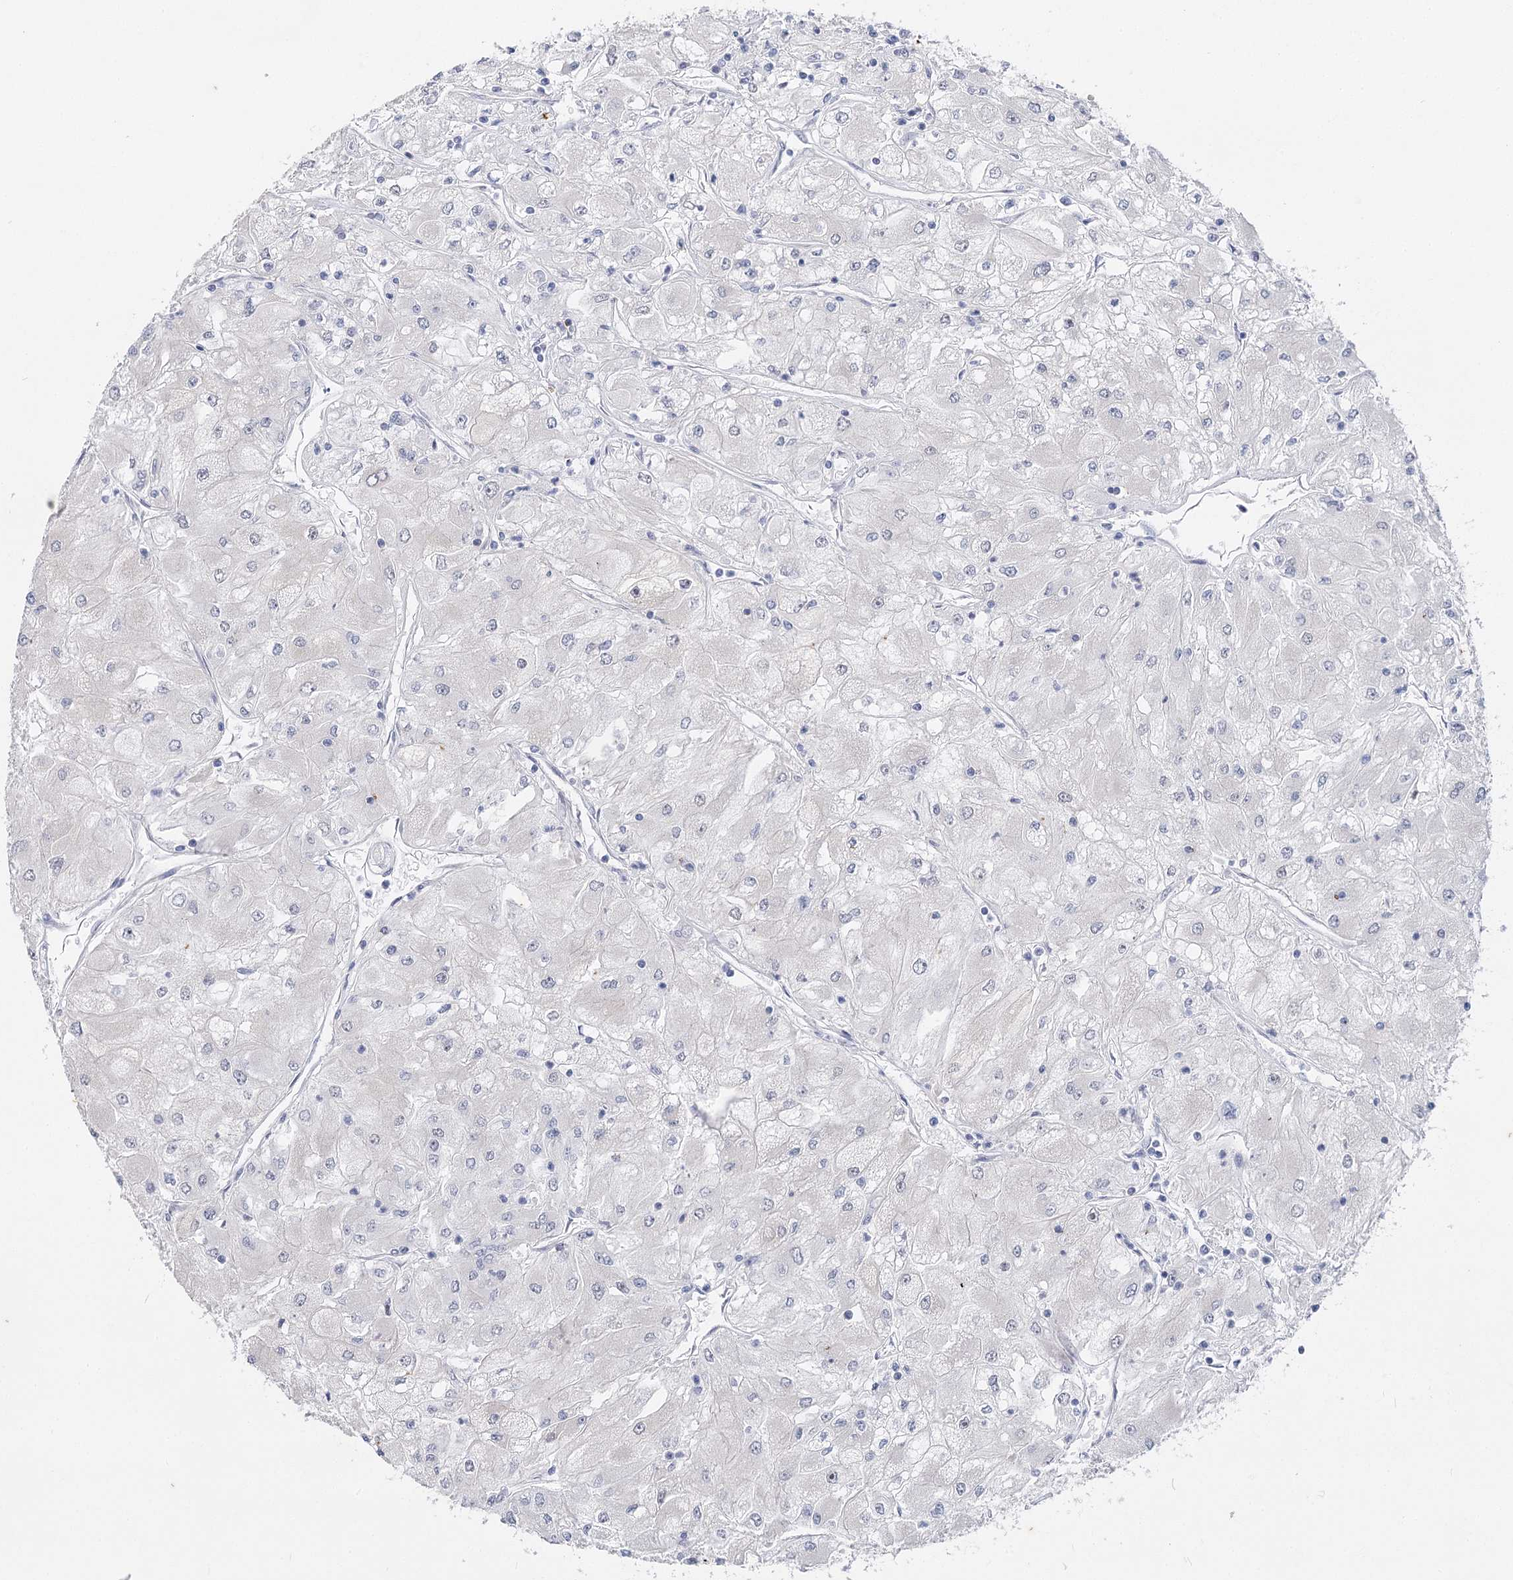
{"staining": {"intensity": "negative", "quantity": "none", "location": "none"}, "tissue": "renal cancer", "cell_type": "Tumor cells", "image_type": "cancer", "snomed": [{"axis": "morphology", "description": "Adenocarcinoma, NOS"}, {"axis": "topography", "description": "Kidney"}], "caption": "IHC micrograph of human adenocarcinoma (renal) stained for a protein (brown), which shows no positivity in tumor cells. (Stains: DAB (3,3'-diaminobenzidine) immunohistochemistry (IHC) with hematoxylin counter stain, Microscopy: brightfield microscopy at high magnification).", "gene": "AGXT2", "patient": {"sex": "male", "age": 80}}